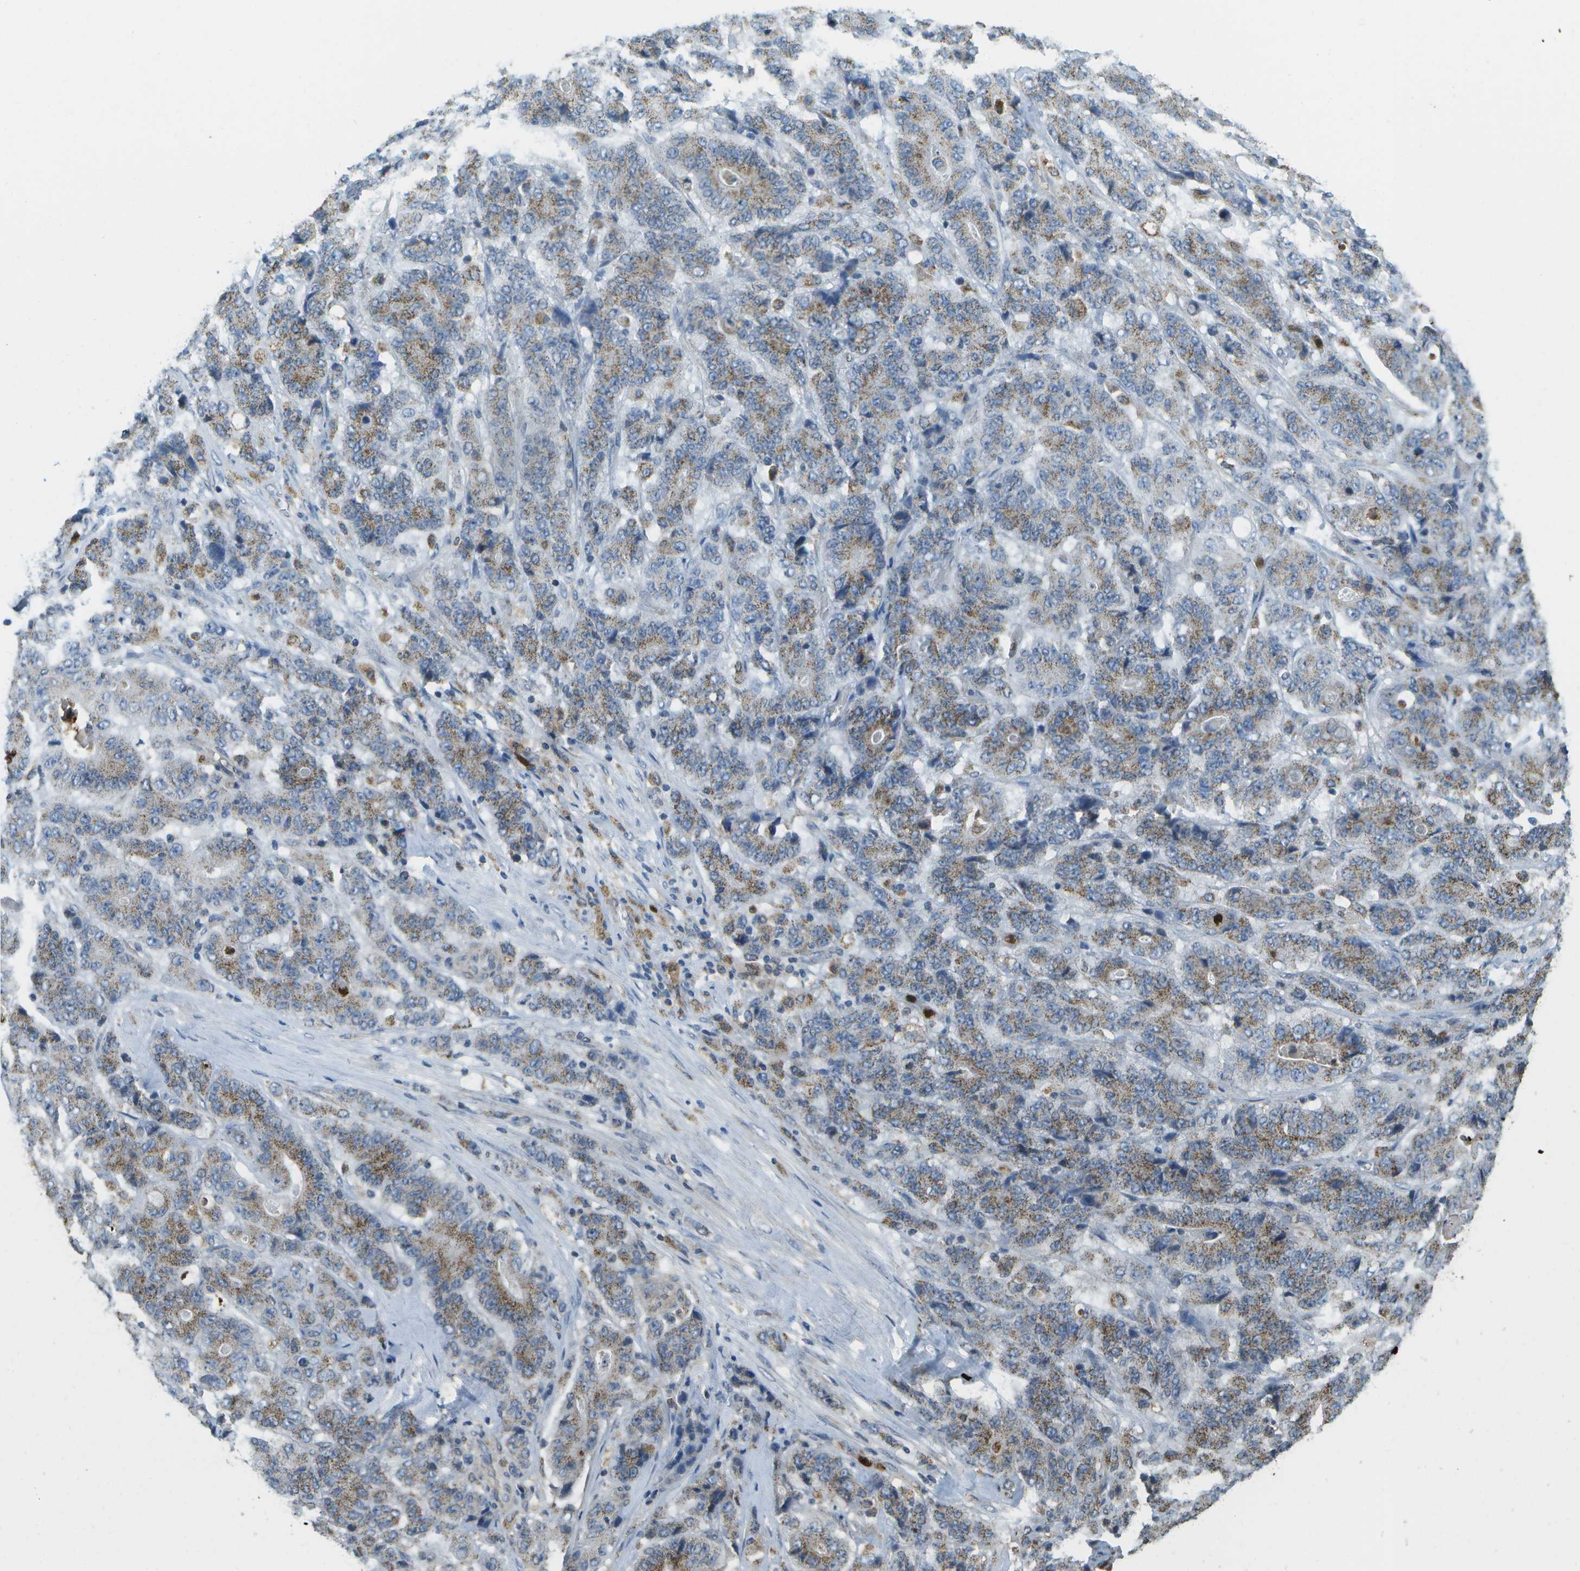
{"staining": {"intensity": "weak", "quantity": ">75%", "location": "cytoplasmic/membranous"}, "tissue": "stomach cancer", "cell_type": "Tumor cells", "image_type": "cancer", "snomed": [{"axis": "morphology", "description": "Adenocarcinoma, NOS"}, {"axis": "topography", "description": "Stomach"}], "caption": "Weak cytoplasmic/membranous protein positivity is seen in approximately >75% of tumor cells in stomach cancer (adenocarcinoma).", "gene": "CACHD1", "patient": {"sex": "female", "age": 73}}